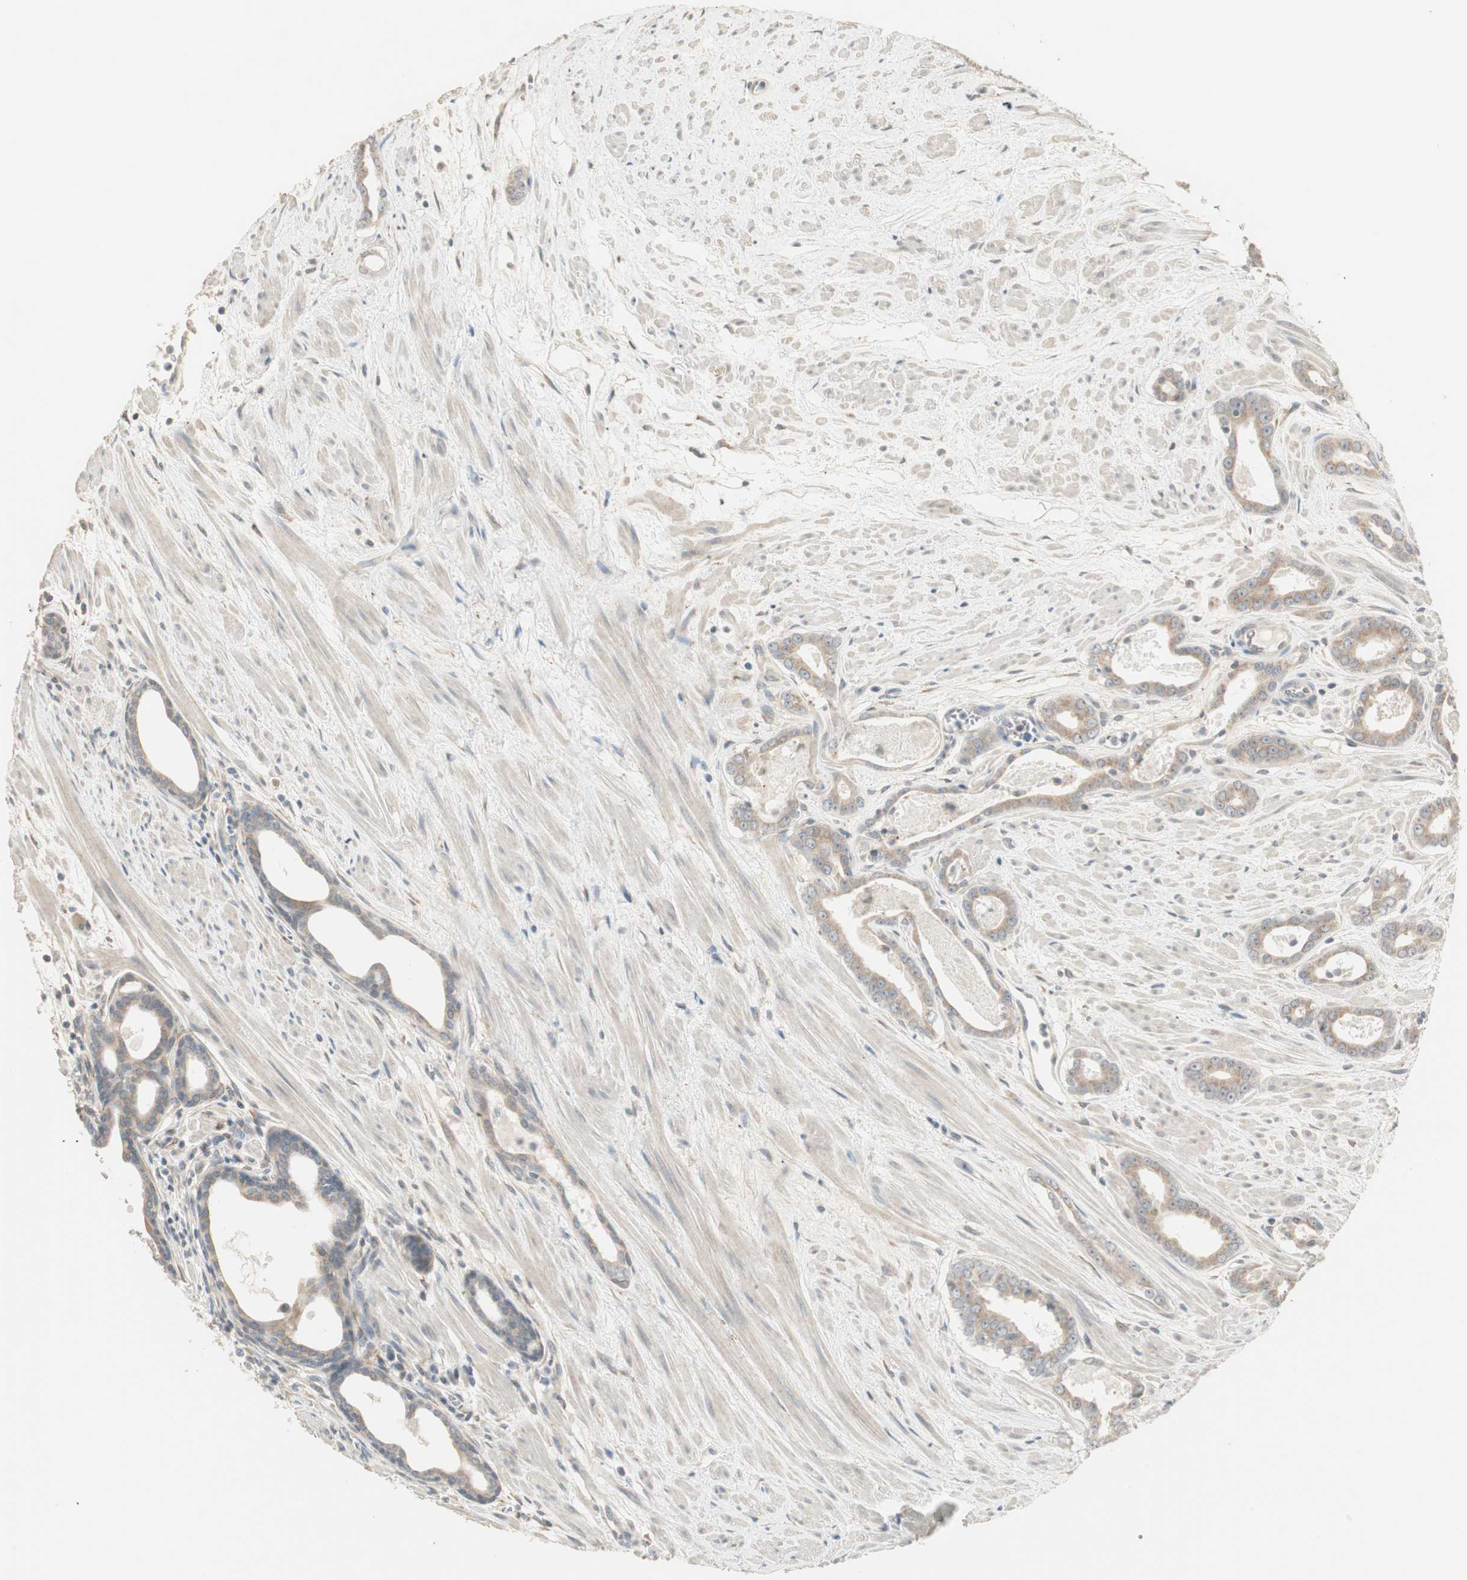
{"staining": {"intensity": "weak", "quantity": ">75%", "location": "cytoplasmic/membranous"}, "tissue": "prostate cancer", "cell_type": "Tumor cells", "image_type": "cancer", "snomed": [{"axis": "morphology", "description": "Adenocarcinoma, Low grade"}, {"axis": "topography", "description": "Prostate"}], "caption": "Immunohistochemistry (IHC) of human adenocarcinoma (low-grade) (prostate) displays low levels of weak cytoplasmic/membranous staining in about >75% of tumor cells.", "gene": "TASOR", "patient": {"sex": "male", "age": 57}}